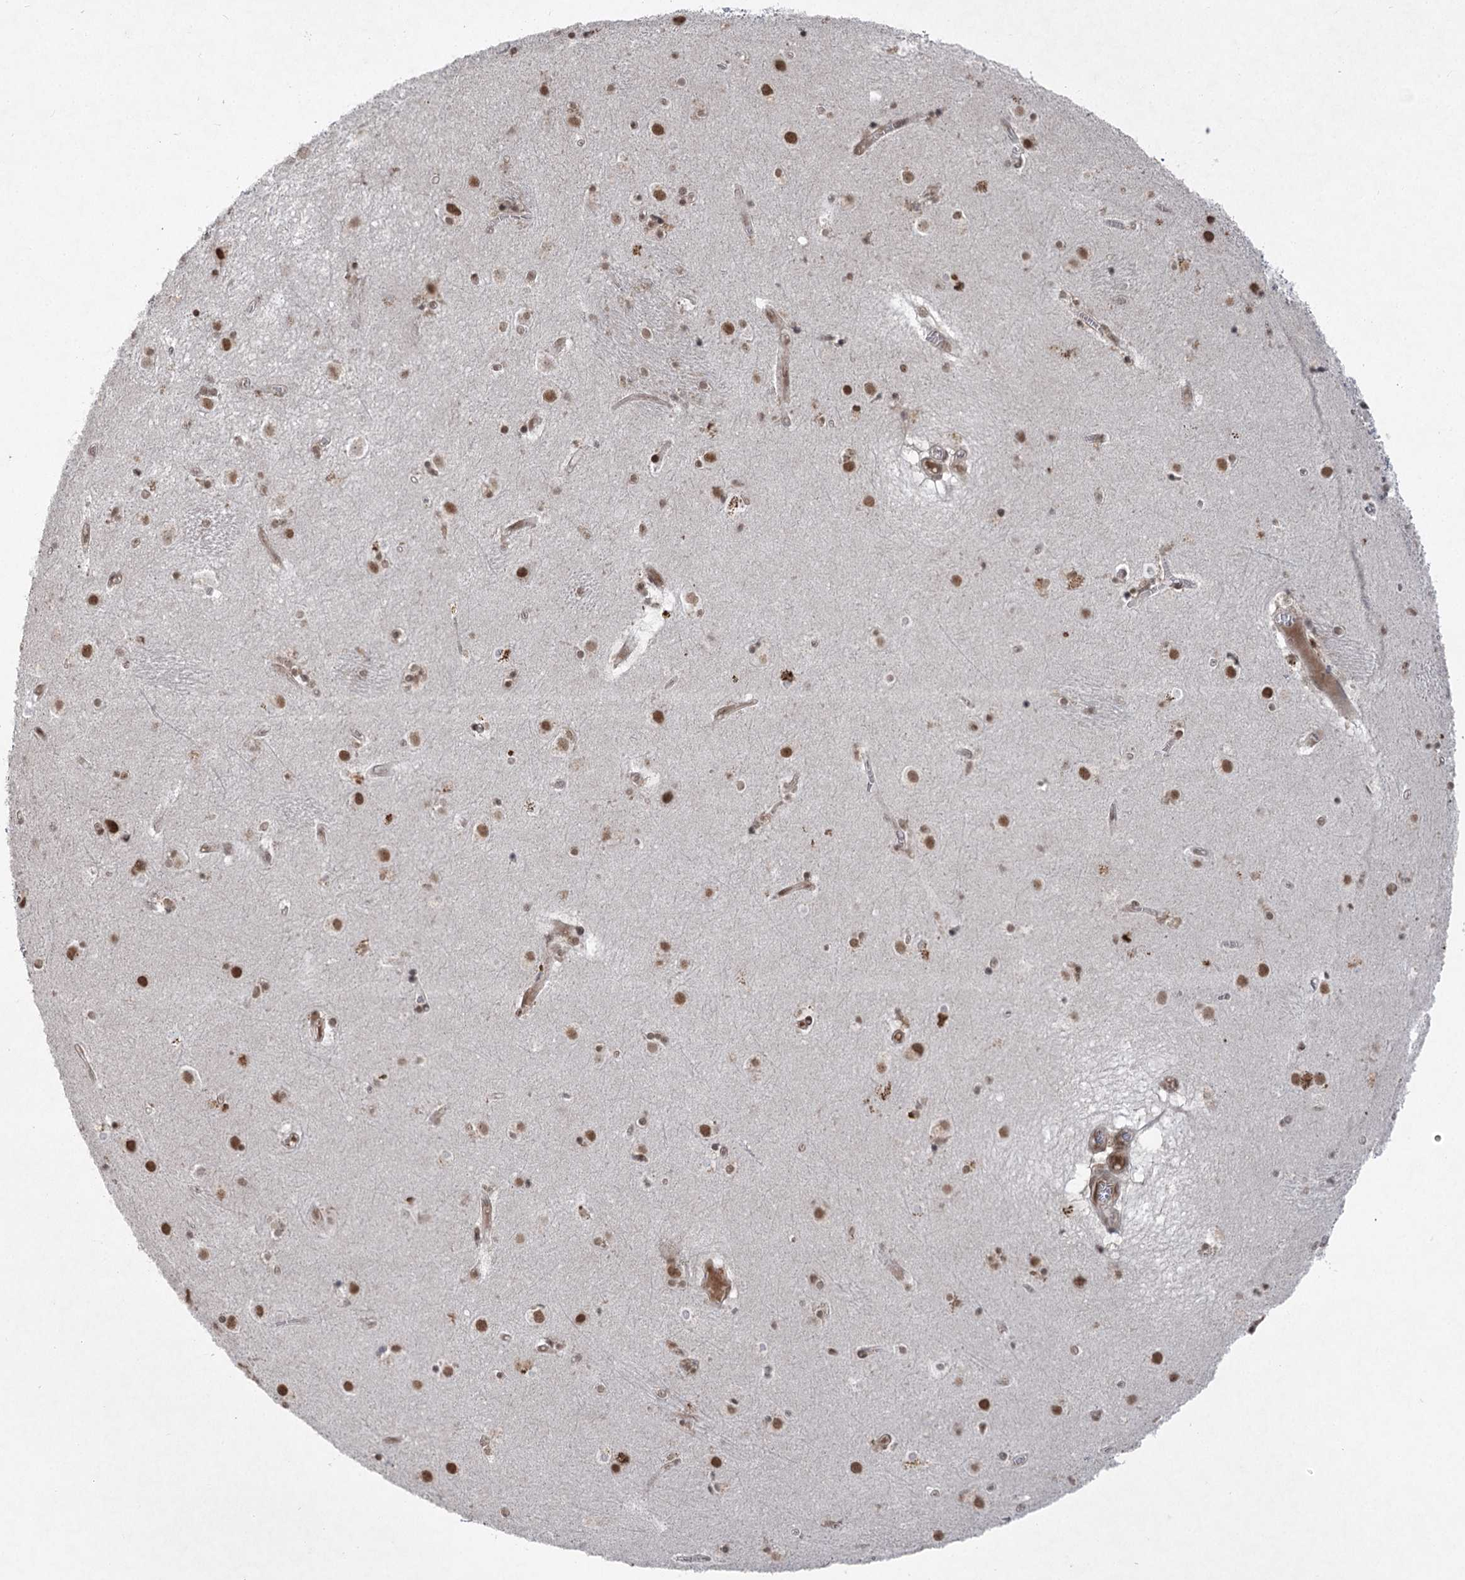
{"staining": {"intensity": "moderate", "quantity": ">75%", "location": "nuclear"}, "tissue": "caudate", "cell_type": "Glial cells", "image_type": "normal", "snomed": [{"axis": "morphology", "description": "Normal tissue, NOS"}, {"axis": "topography", "description": "Lateral ventricle wall"}], "caption": "High-magnification brightfield microscopy of normal caudate stained with DAB (brown) and counterstained with hematoxylin (blue). glial cells exhibit moderate nuclear positivity is seen in about>75% of cells.", "gene": "CGGBP1", "patient": {"sex": "male", "age": 70}}